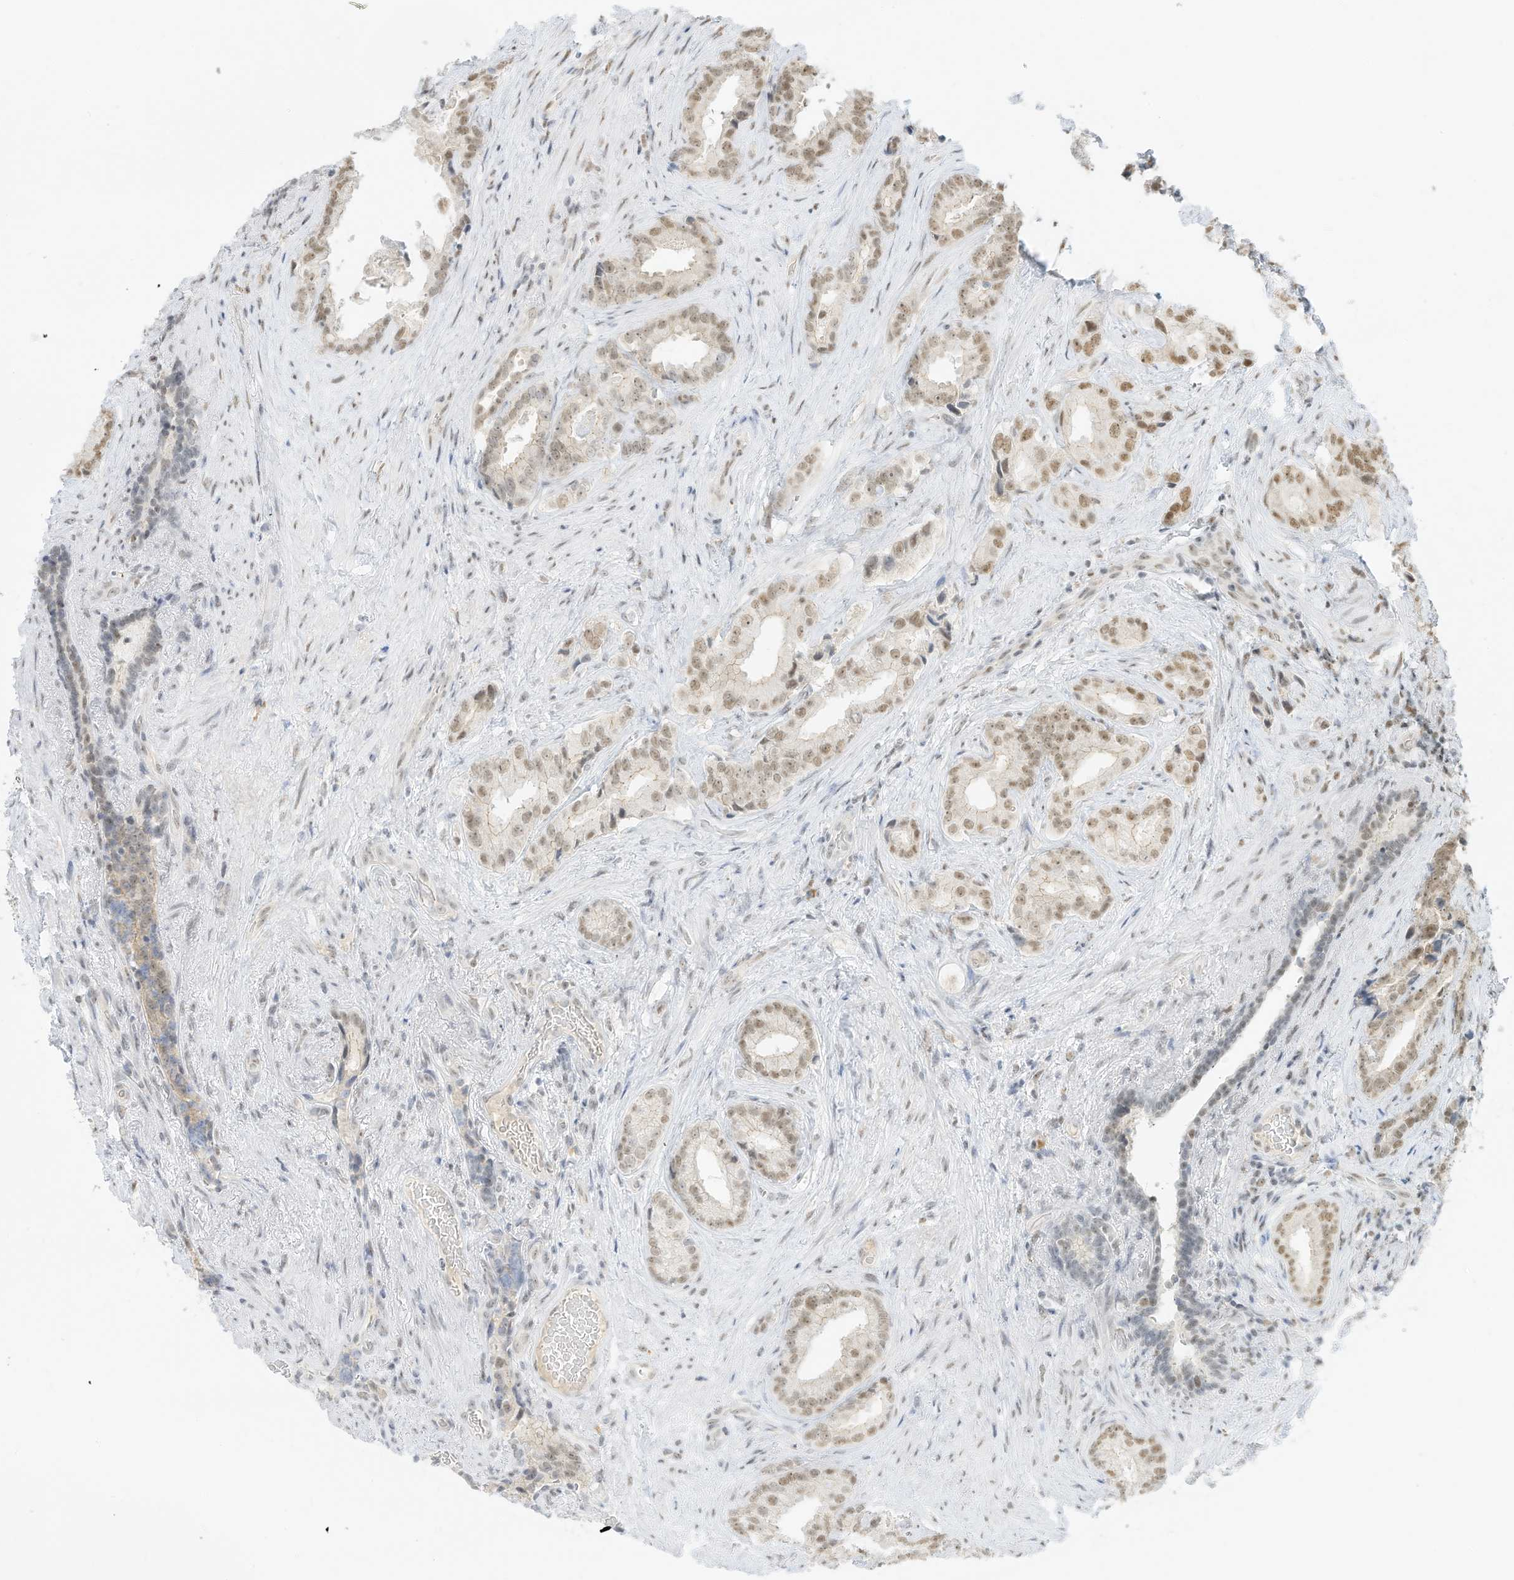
{"staining": {"intensity": "moderate", "quantity": "25%-75%", "location": "nuclear"}, "tissue": "prostate cancer", "cell_type": "Tumor cells", "image_type": "cancer", "snomed": [{"axis": "morphology", "description": "Adenocarcinoma, Low grade"}, {"axis": "topography", "description": "Prostate"}], "caption": "Brown immunohistochemical staining in human low-grade adenocarcinoma (prostate) shows moderate nuclear positivity in about 25%-75% of tumor cells. (DAB IHC, brown staining for protein, blue staining for nuclei).", "gene": "NHSL1", "patient": {"sex": "male", "age": 71}}